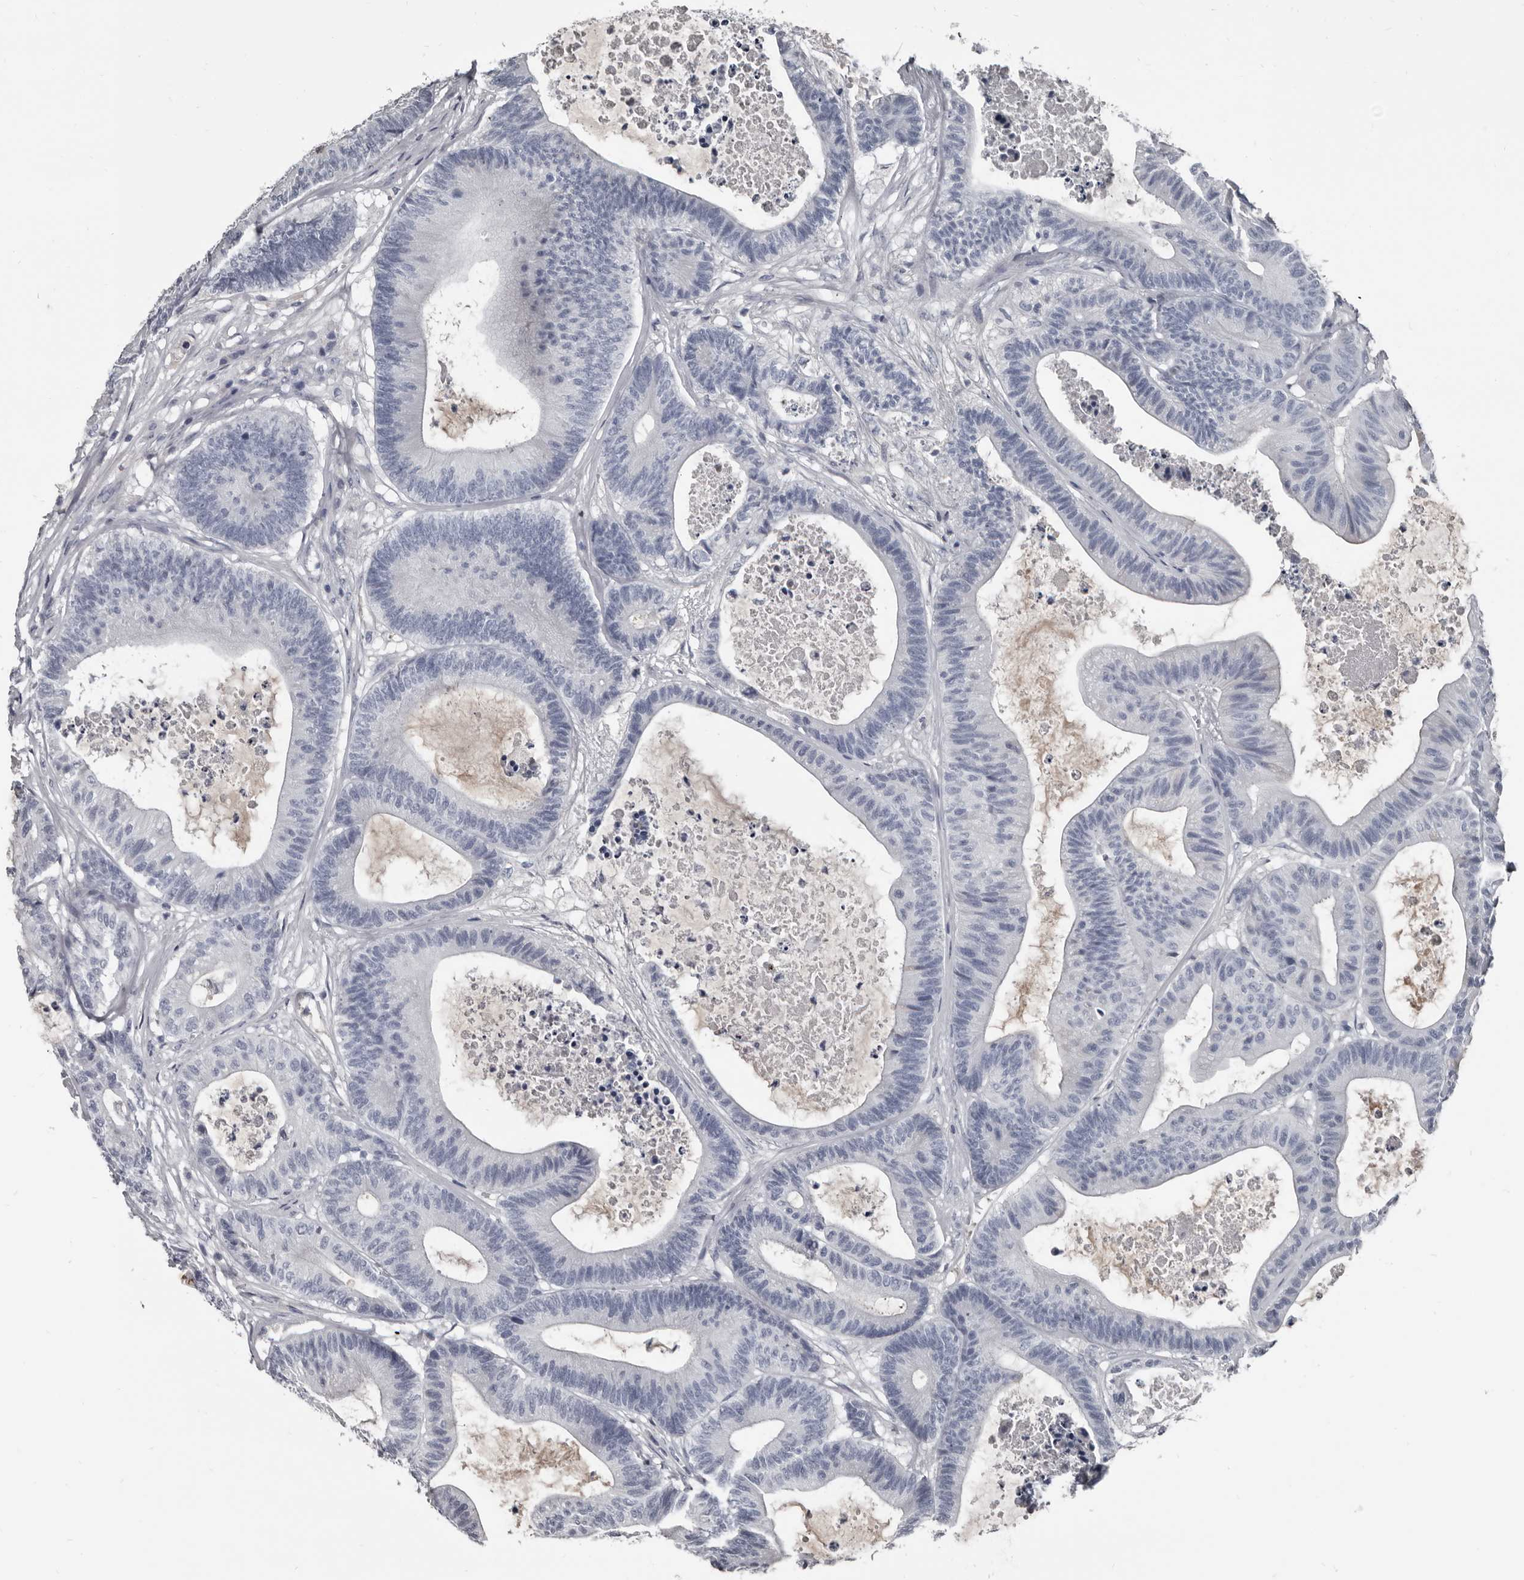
{"staining": {"intensity": "negative", "quantity": "none", "location": "none"}, "tissue": "colorectal cancer", "cell_type": "Tumor cells", "image_type": "cancer", "snomed": [{"axis": "morphology", "description": "Adenocarcinoma, NOS"}, {"axis": "topography", "description": "Colon"}], "caption": "Tumor cells are negative for brown protein staining in colorectal cancer (adenocarcinoma). The staining is performed using DAB brown chromogen with nuclei counter-stained in using hematoxylin.", "gene": "GREB1", "patient": {"sex": "female", "age": 84}}